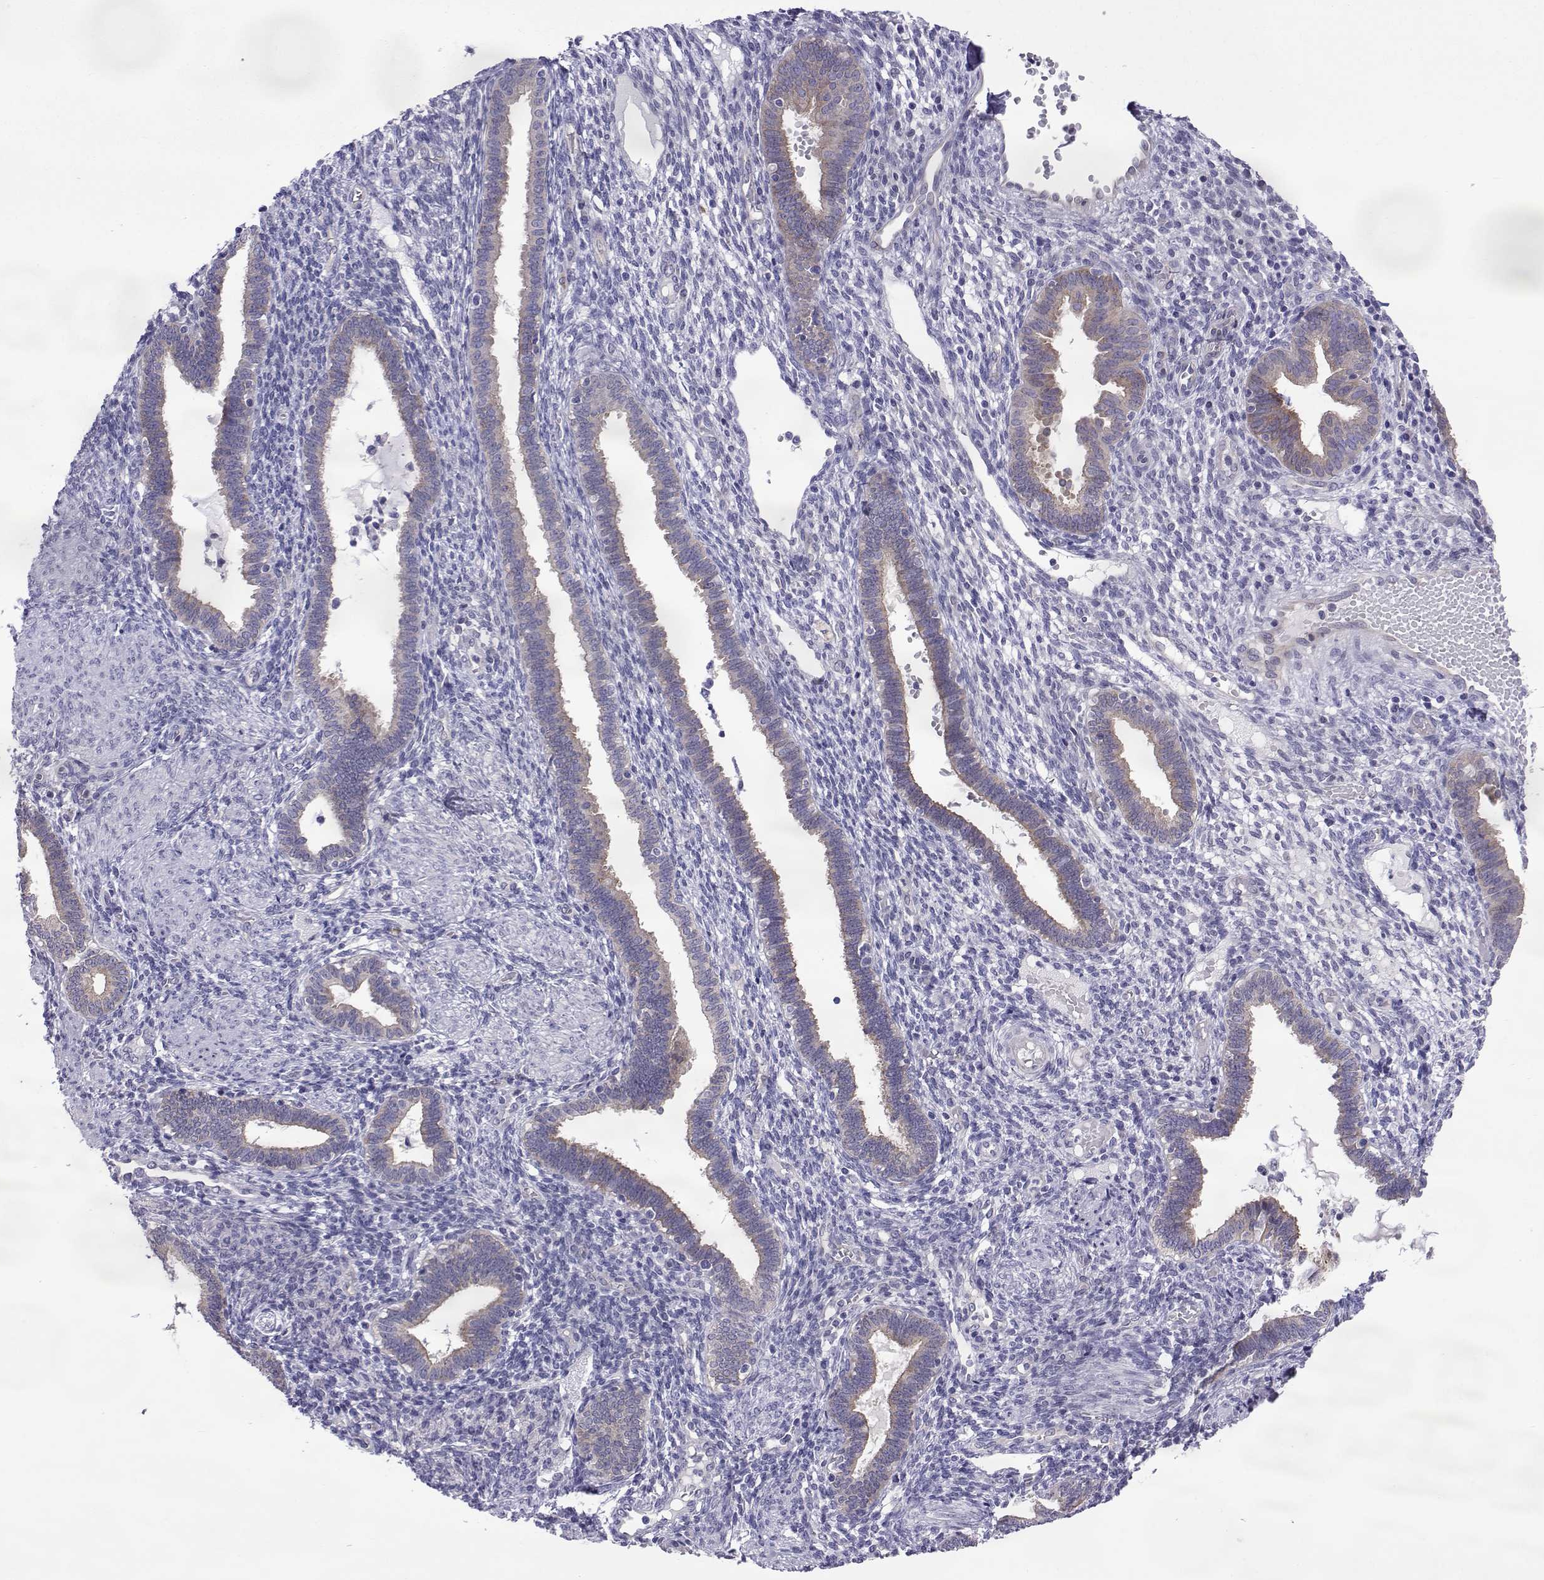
{"staining": {"intensity": "negative", "quantity": "none", "location": "none"}, "tissue": "endometrium", "cell_type": "Cells in endometrial stroma", "image_type": "normal", "snomed": [{"axis": "morphology", "description": "Normal tissue, NOS"}, {"axis": "topography", "description": "Endometrium"}], "caption": "Endometrium stained for a protein using immunohistochemistry shows no staining cells in endometrial stroma.", "gene": "COL22A1", "patient": {"sex": "female", "age": 42}}